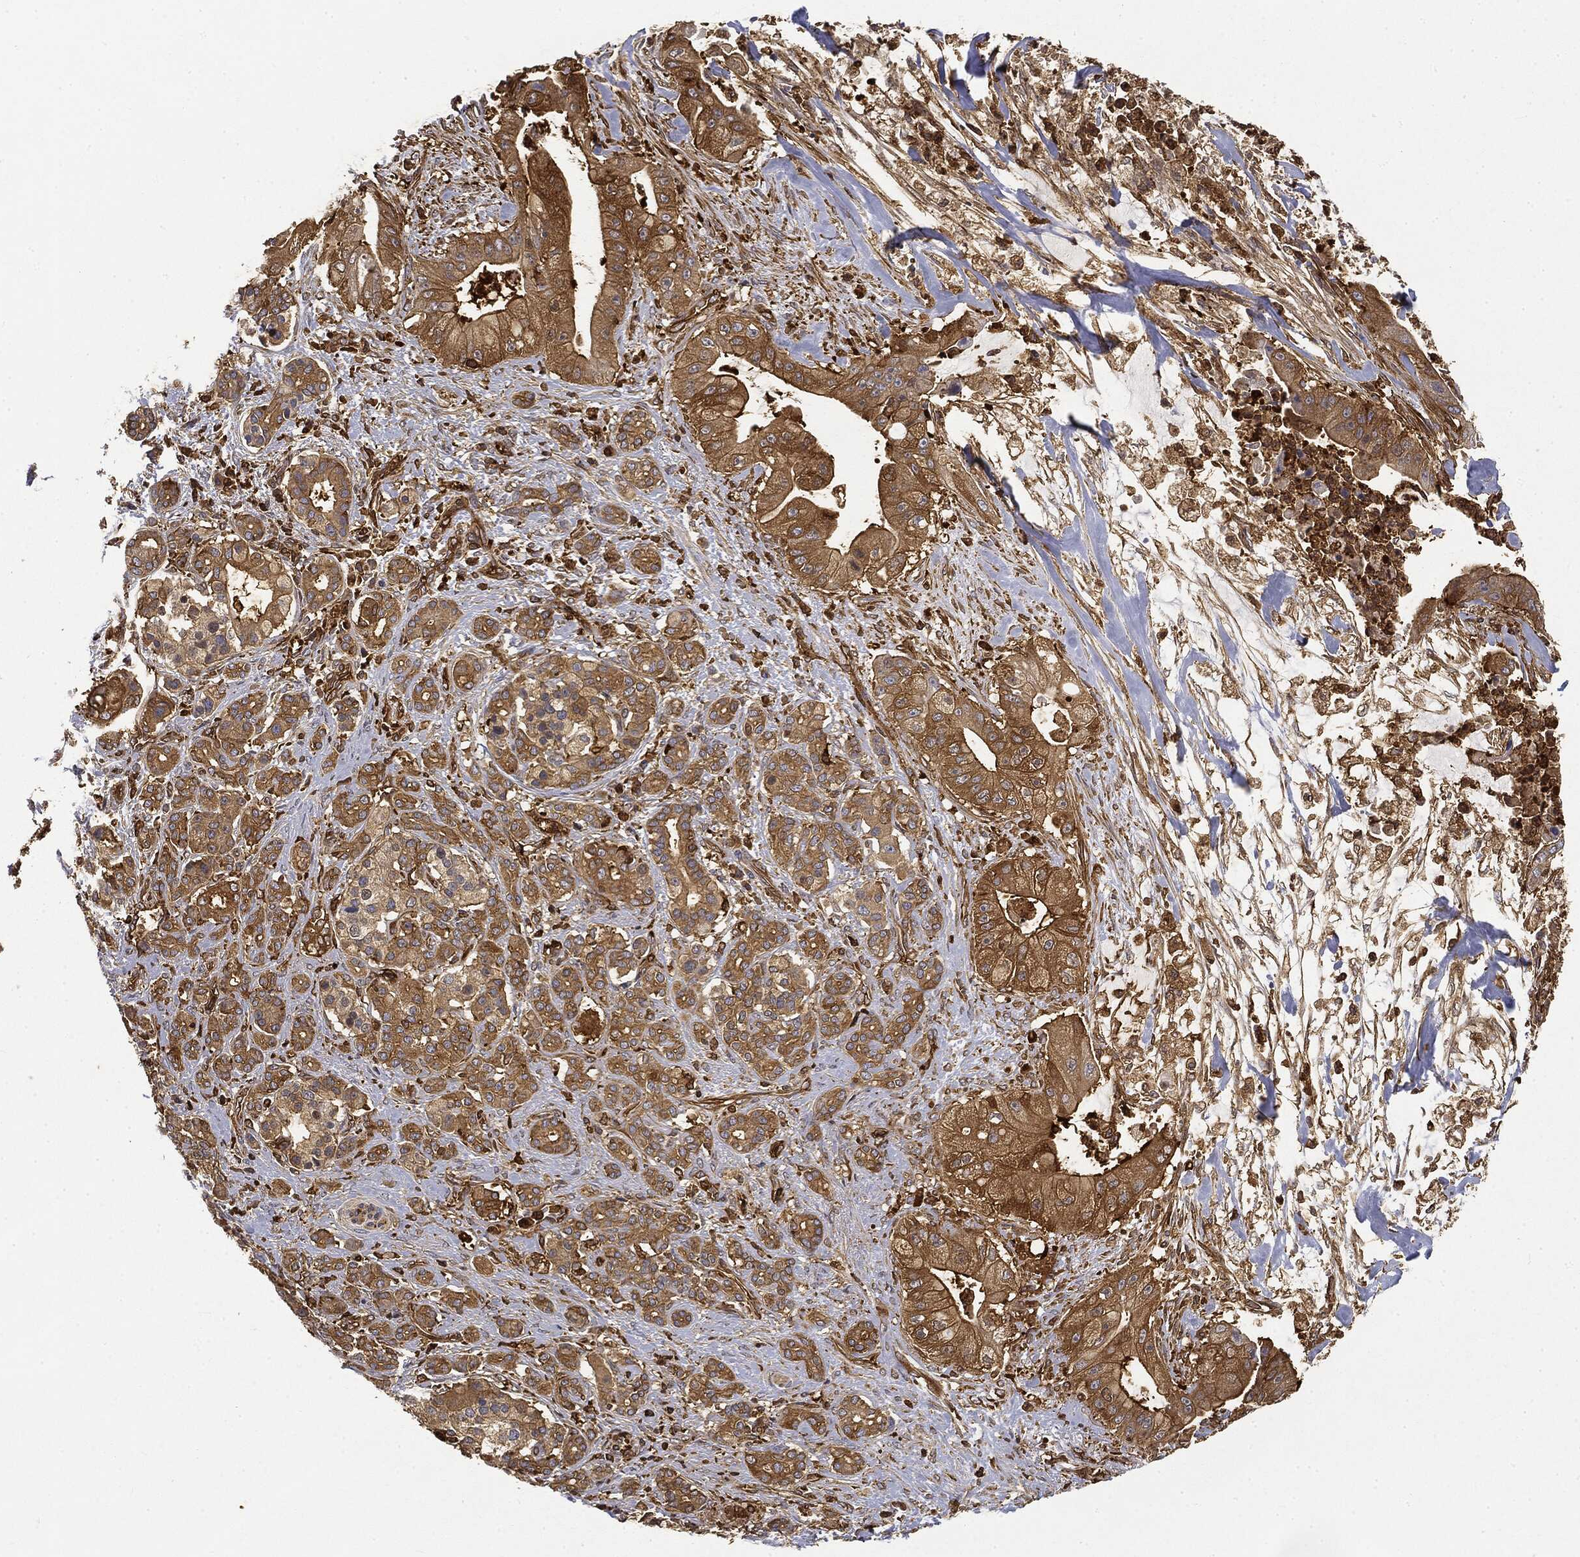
{"staining": {"intensity": "moderate", "quantity": ">75%", "location": "cytoplasmic/membranous"}, "tissue": "pancreatic cancer", "cell_type": "Tumor cells", "image_type": "cancer", "snomed": [{"axis": "morphology", "description": "Normal tissue, NOS"}, {"axis": "morphology", "description": "Inflammation, NOS"}, {"axis": "morphology", "description": "Adenocarcinoma, NOS"}, {"axis": "topography", "description": "Pancreas"}], "caption": "High-magnification brightfield microscopy of pancreatic cancer stained with DAB (brown) and counterstained with hematoxylin (blue). tumor cells exhibit moderate cytoplasmic/membranous staining is identified in about>75% of cells. (DAB (3,3'-diaminobenzidine) = brown stain, brightfield microscopy at high magnification).", "gene": "WDR1", "patient": {"sex": "male", "age": 57}}